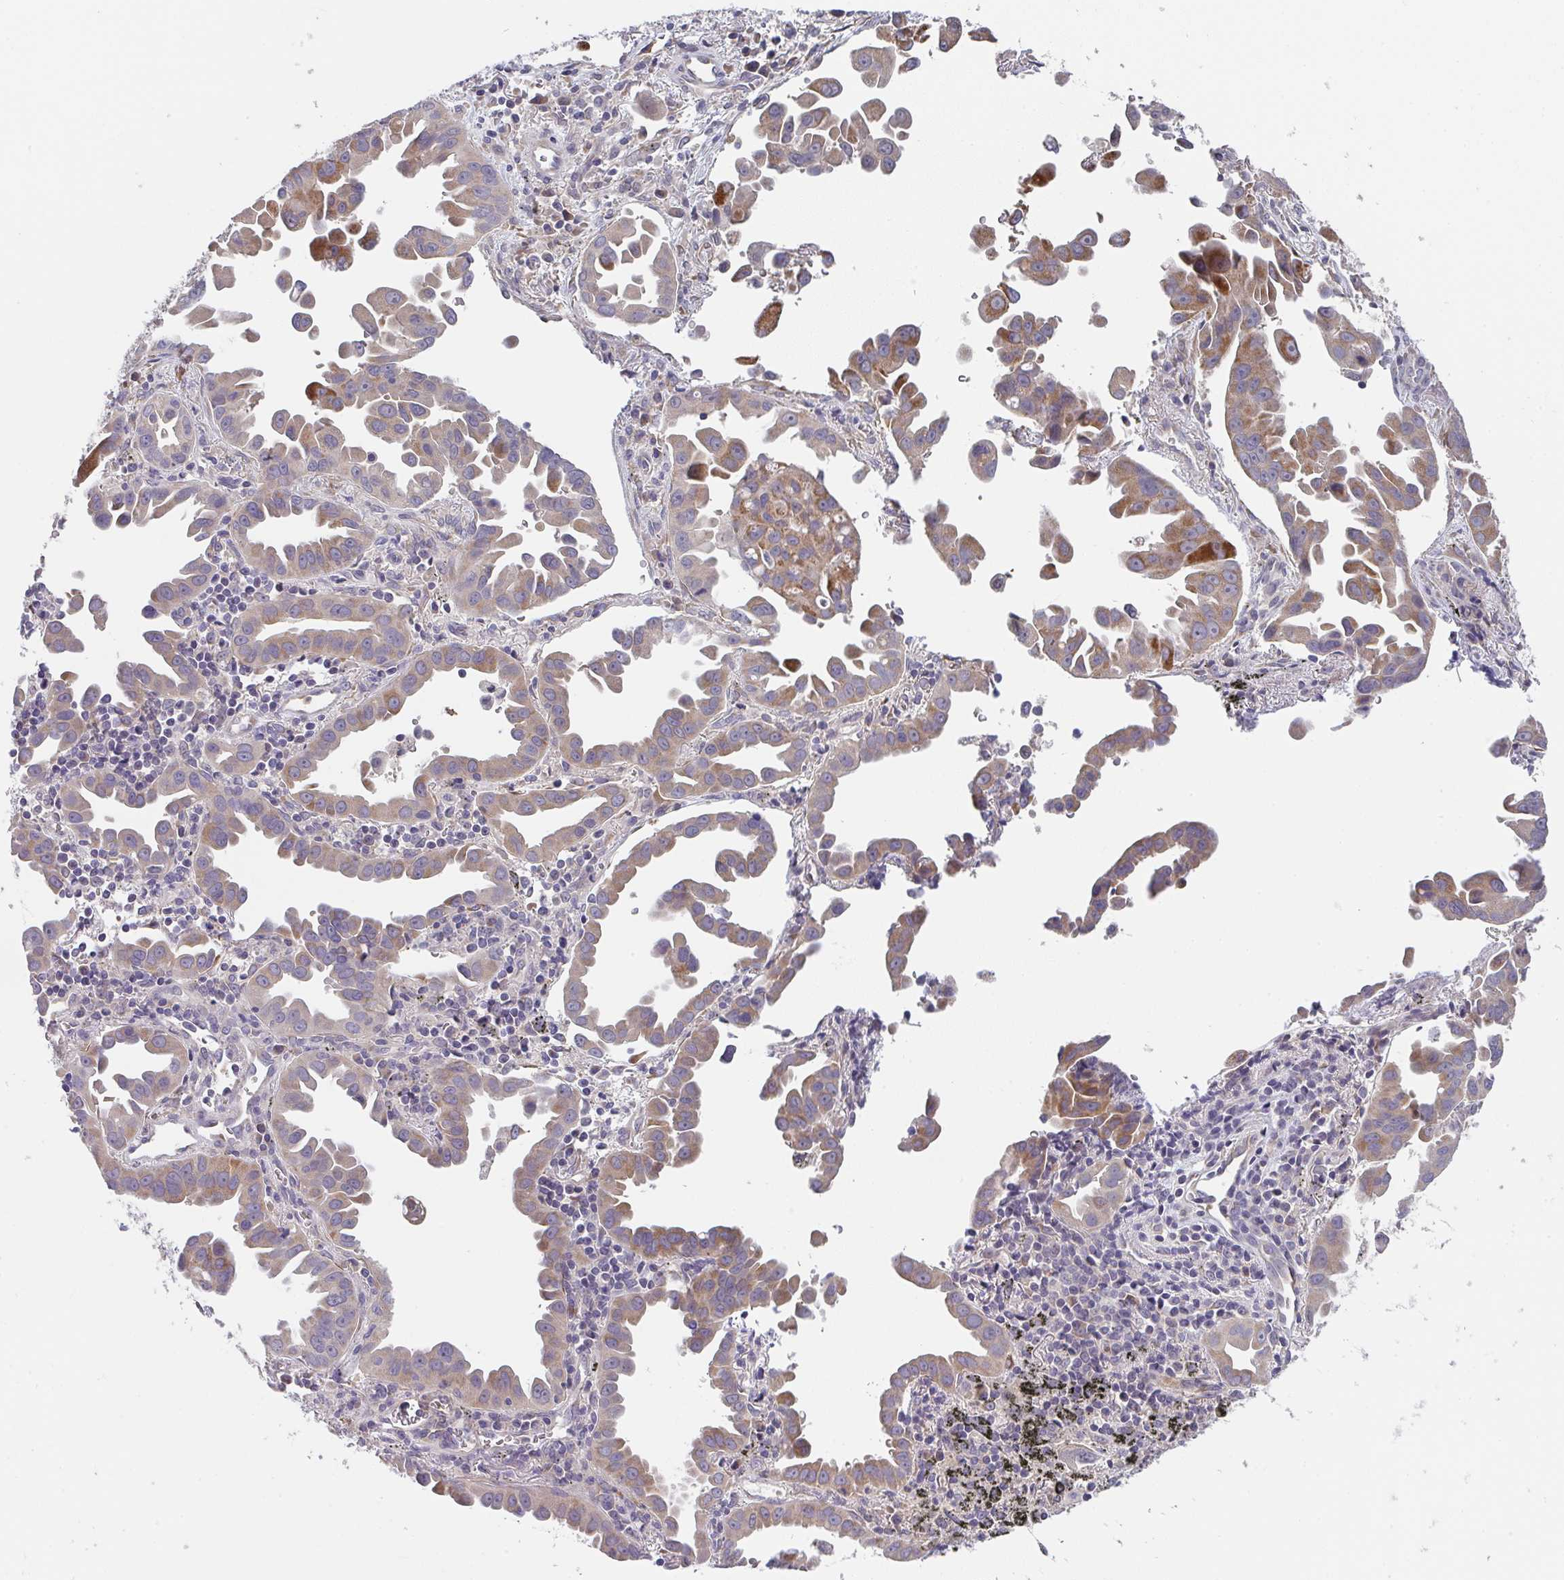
{"staining": {"intensity": "weak", "quantity": ">75%", "location": "cytoplasmic/membranous"}, "tissue": "lung cancer", "cell_type": "Tumor cells", "image_type": "cancer", "snomed": [{"axis": "morphology", "description": "Adenocarcinoma, NOS"}, {"axis": "topography", "description": "Lung"}], "caption": "A photomicrograph of lung cancer stained for a protein reveals weak cytoplasmic/membranous brown staining in tumor cells.", "gene": "TSPAN31", "patient": {"sex": "male", "age": 68}}